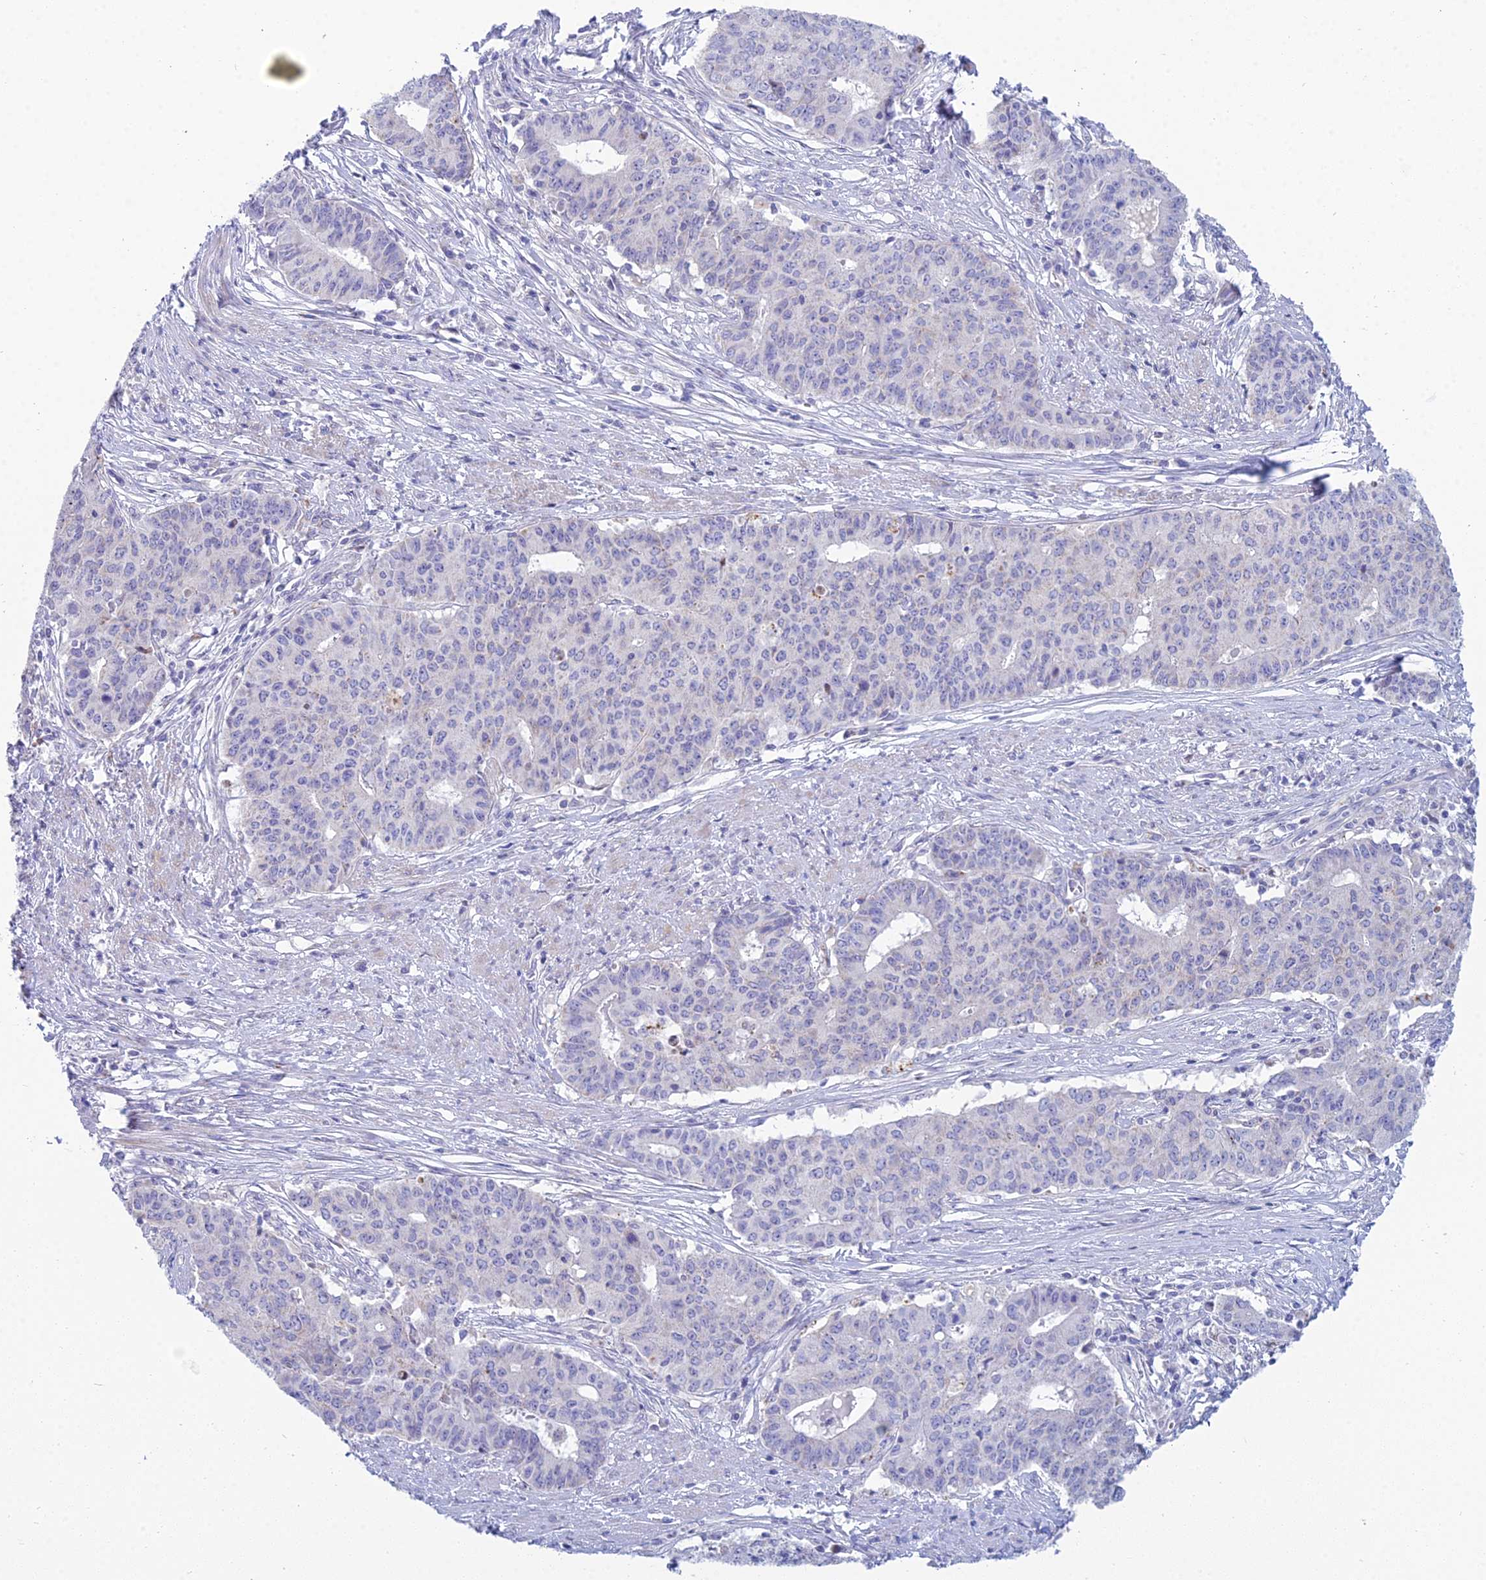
{"staining": {"intensity": "negative", "quantity": "none", "location": "none"}, "tissue": "endometrial cancer", "cell_type": "Tumor cells", "image_type": "cancer", "snomed": [{"axis": "morphology", "description": "Adenocarcinoma, NOS"}, {"axis": "topography", "description": "Endometrium"}], "caption": "Human endometrial cancer stained for a protein using immunohistochemistry shows no expression in tumor cells.", "gene": "PRR13", "patient": {"sex": "female", "age": 59}}